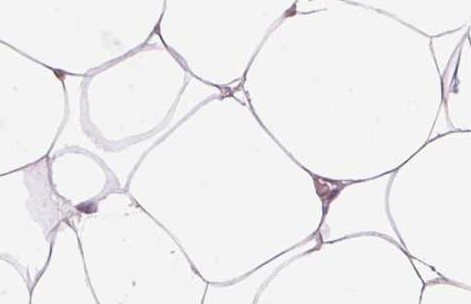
{"staining": {"intensity": "weak", "quantity": "25%-75%", "location": "nuclear"}, "tissue": "breast", "cell_type": "Adipocytes", "image_type": "normal", "snomed": [{"axis": "morphology", "description": "Normal tissue, NOS"}, {"axis": "topography", "description": "Breast"}], "caption": "Immunohistochemistry staining of normal breast, which shows low levels of weak nuclear staining in about 25%-75% of adipocytes indicating weak nuclear protein expression. The staining was performed using DAB (3,3'-diaminobenzidine) (brown) for protein detection and nuclei were counterstained in hematoxylin (blue).", "gene": "HNRNPDL", "patient": {"sex": "female", "age": 27}}